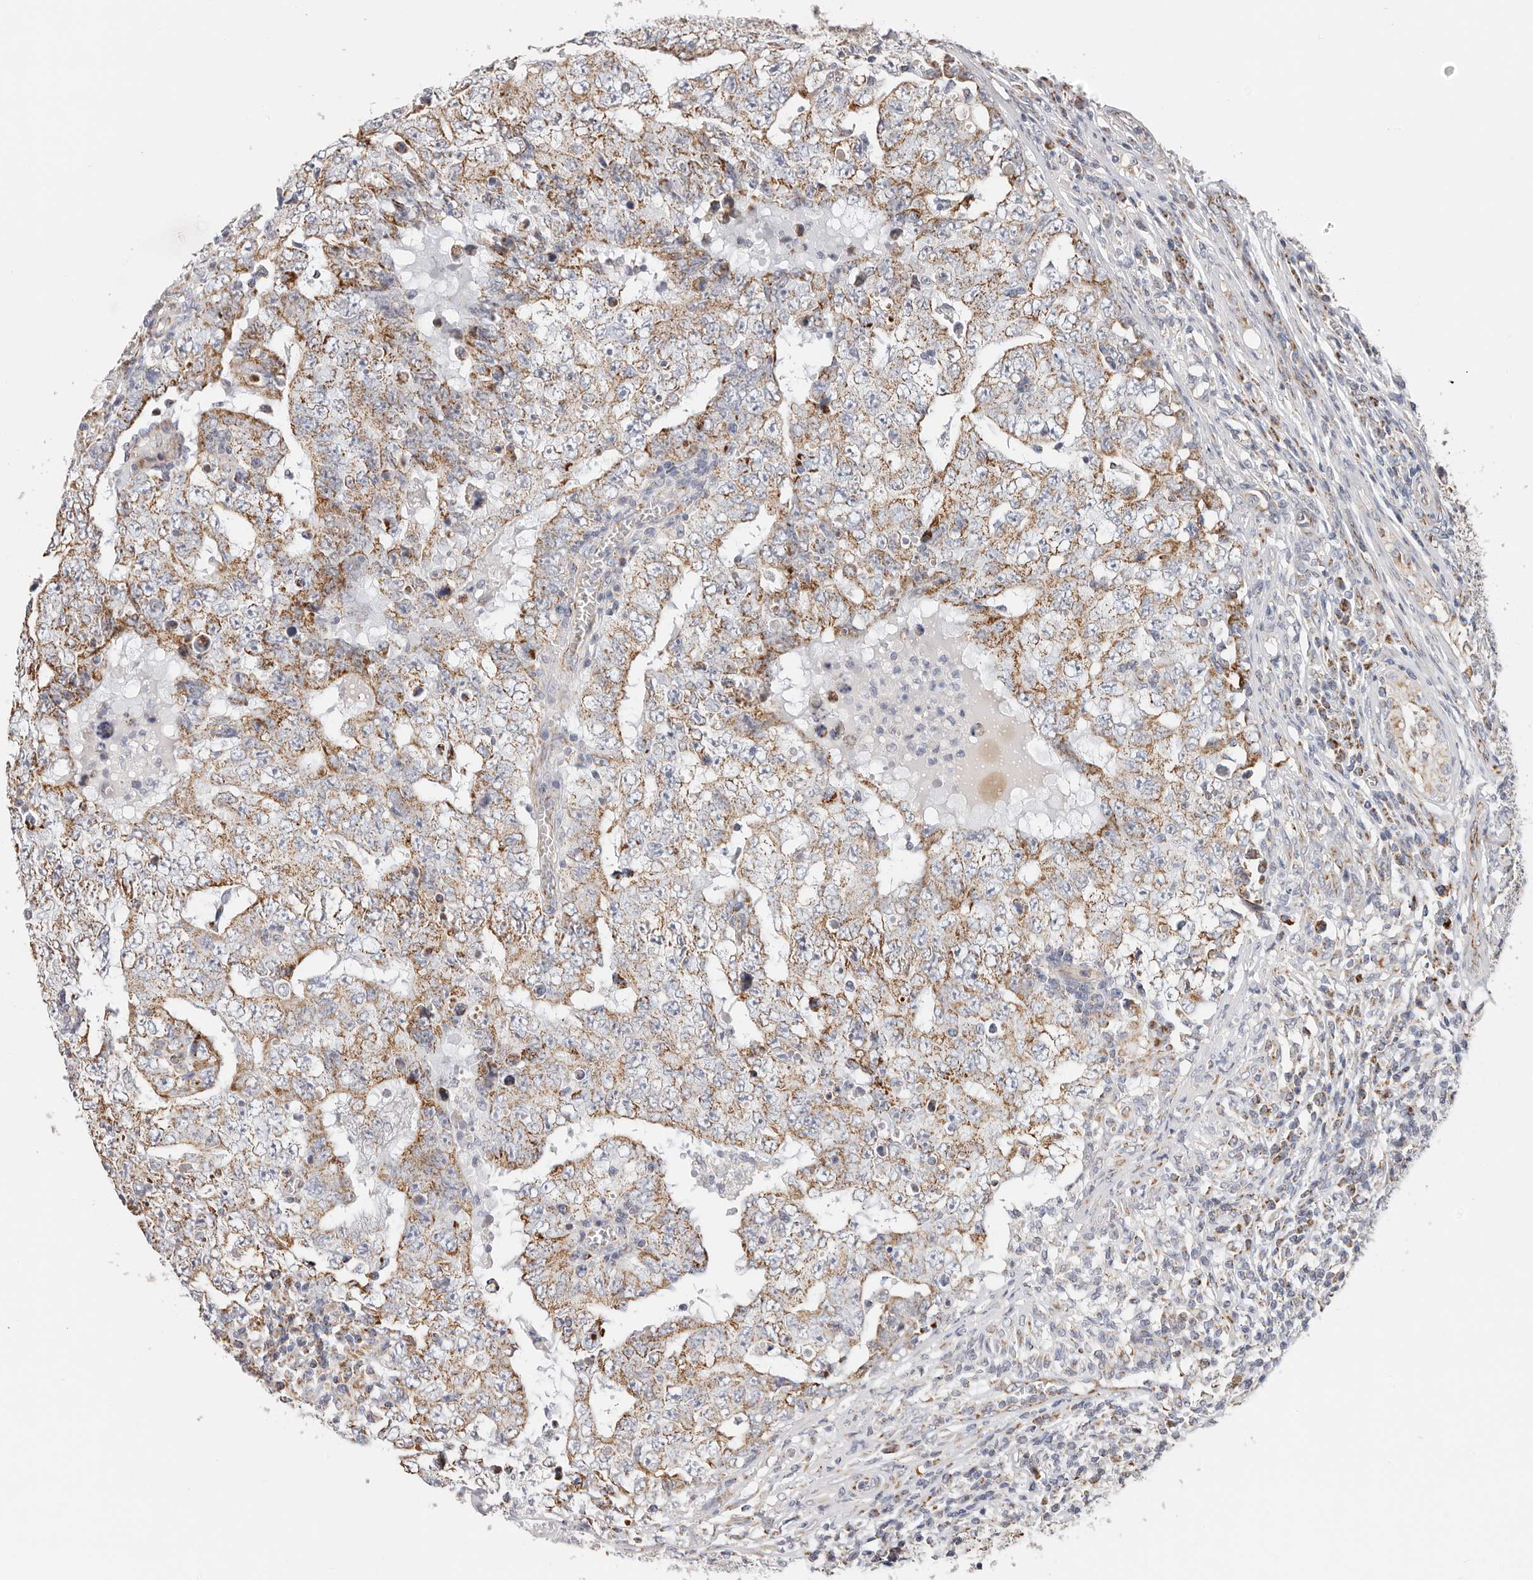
{"staining": {"intensity": "moderate", "quantity": ">75%", "location": "cytoplasmic/membranous"}, "tissue": "testis cancer", "cell_type": "Tumor cells", "image_type": "cancer", "snomed": [{"axis": "morphology", "description": "Carcinoma, Embryonal, NOS"}, {"axis": "topography", "description": "Testis"}], "caption": "Protein staining by IHC demonstrates moderate cytoplasmic/membranous staining in approximately >75% of tumor cells in testis embryonal carcinoma.", "gene": "AFDN", "patient": {"sex": "male", "age": 26}}